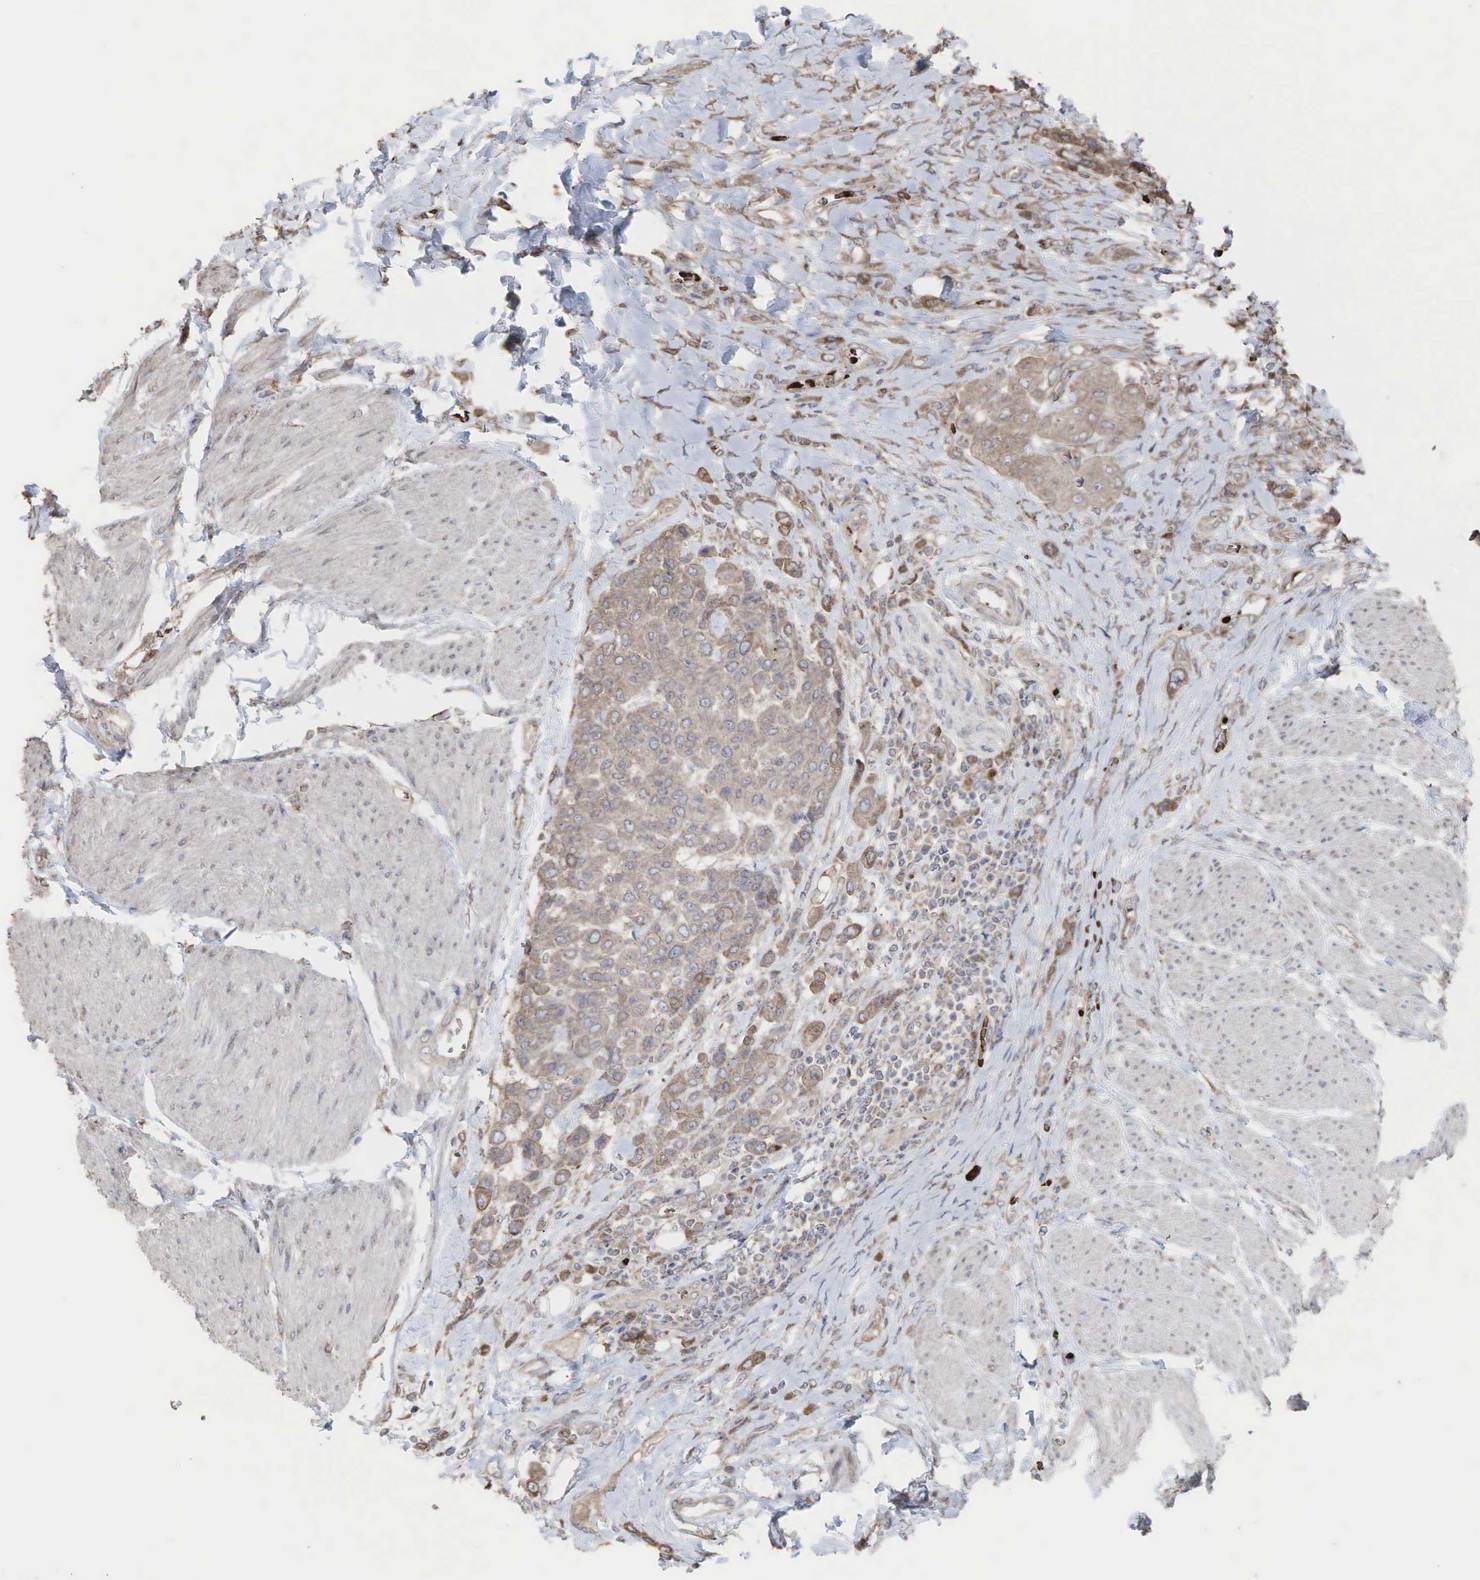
{"staining": {"intensity": "weak", "quantity": ">75%", "location": "cytoplasmic/membranous"}, "tissue": "urothelial cancer", "cell_type": "Tumor cells", "image_type": "cancer", "snomed": [{"axis": "morphology", "description": "Urothelial carcinoma, High grade"}, {"axis": "topography", "description": "Urinary bladder"}], "caption": "Urothelial carcinoma (high-grade) stained for a protein (brown) demonstrates weak cytoplasmic/membranous positive staining in about >75% of tumor cells.", "gene": "PABPC5", "patient": {"sex": "male", "age": 50}}